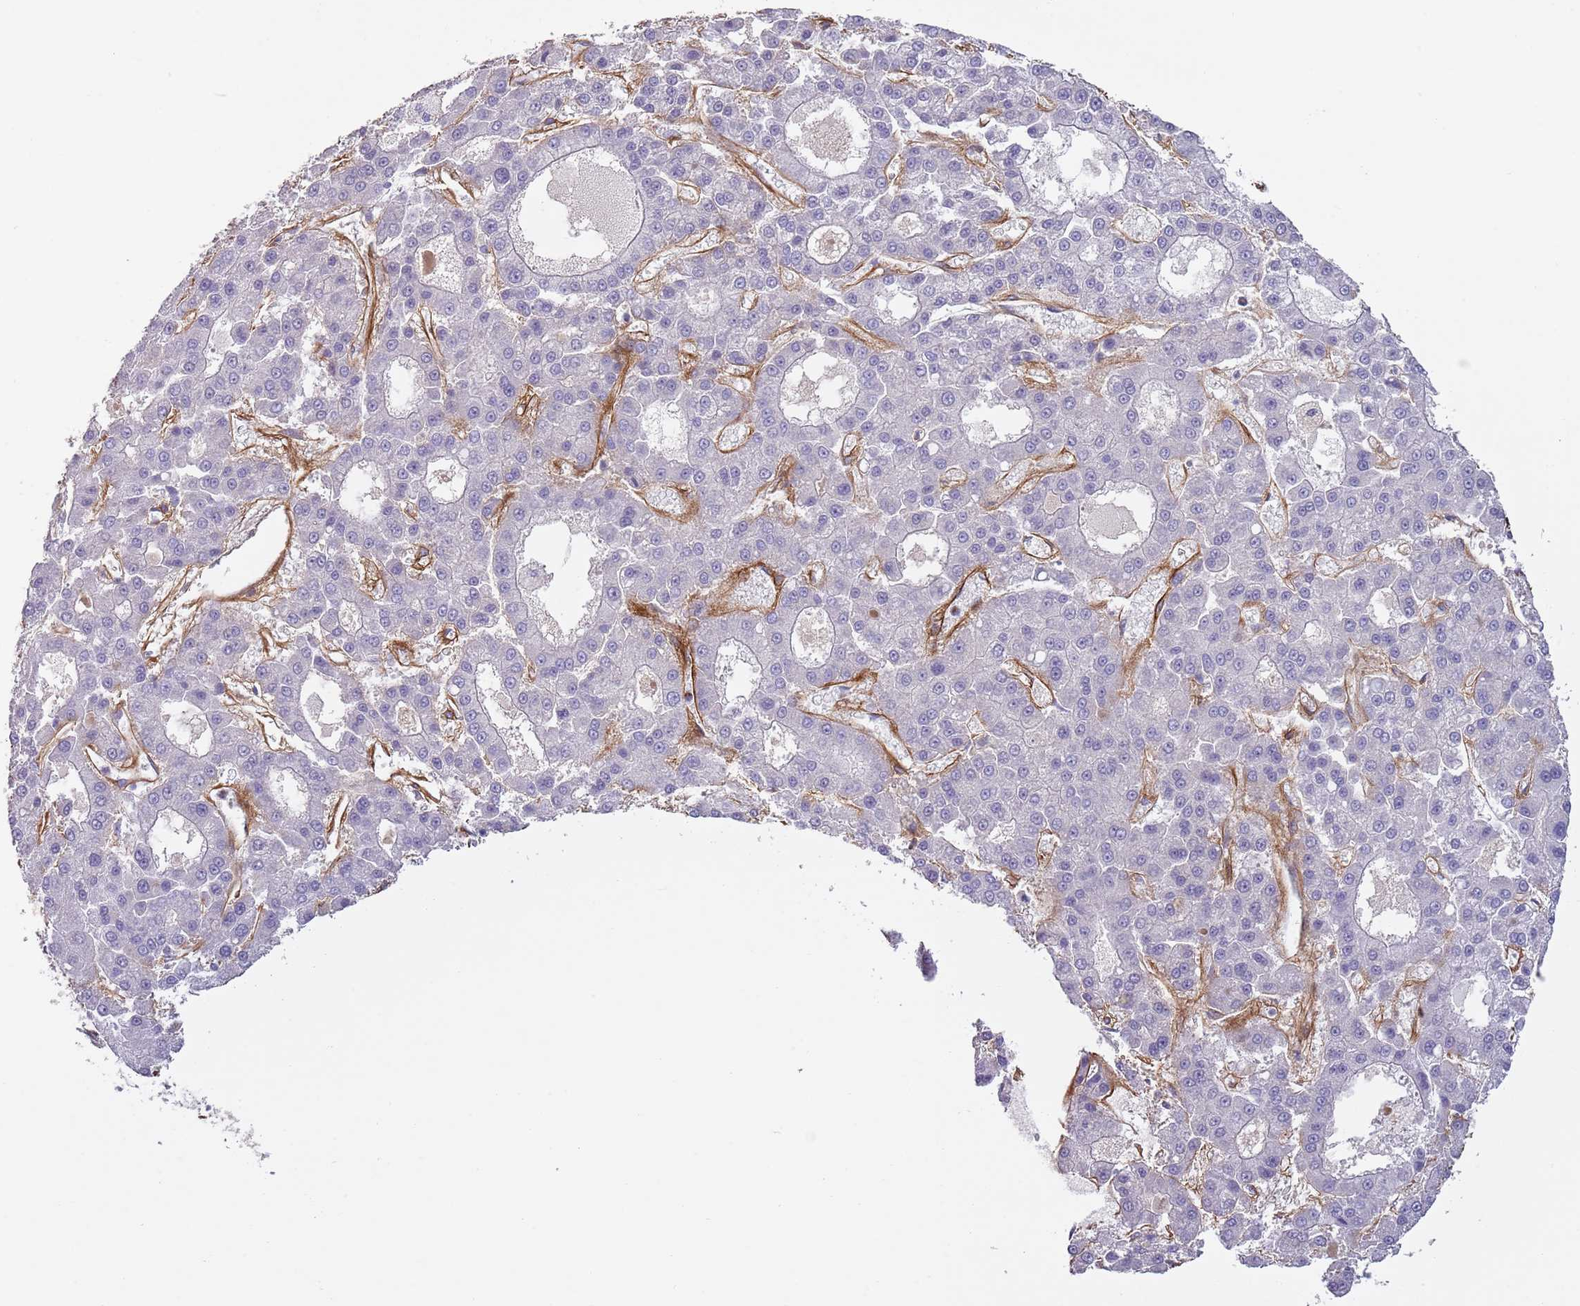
{"staining": {"intensity": "negative", "quantity": "none", "location": "none"}, "tissue": "liver cancer", "cell_type": "Tumor cells", "image_type": "cancer", "snomed": [{"axis": "morphology", "description": "Carcinoma, Hepatocellular, NOS"}, {"axis": "topography", "description": "Liver"}], "caption": "DAB (3,3'-diaminobenzidine) immunohistochemical staining of liver cancer (hepatocellular carcinoma) shows no significant positivity in tumor cells.", "gene": "TINAGL1", "patient": {"sex": "male", "age": 70}}